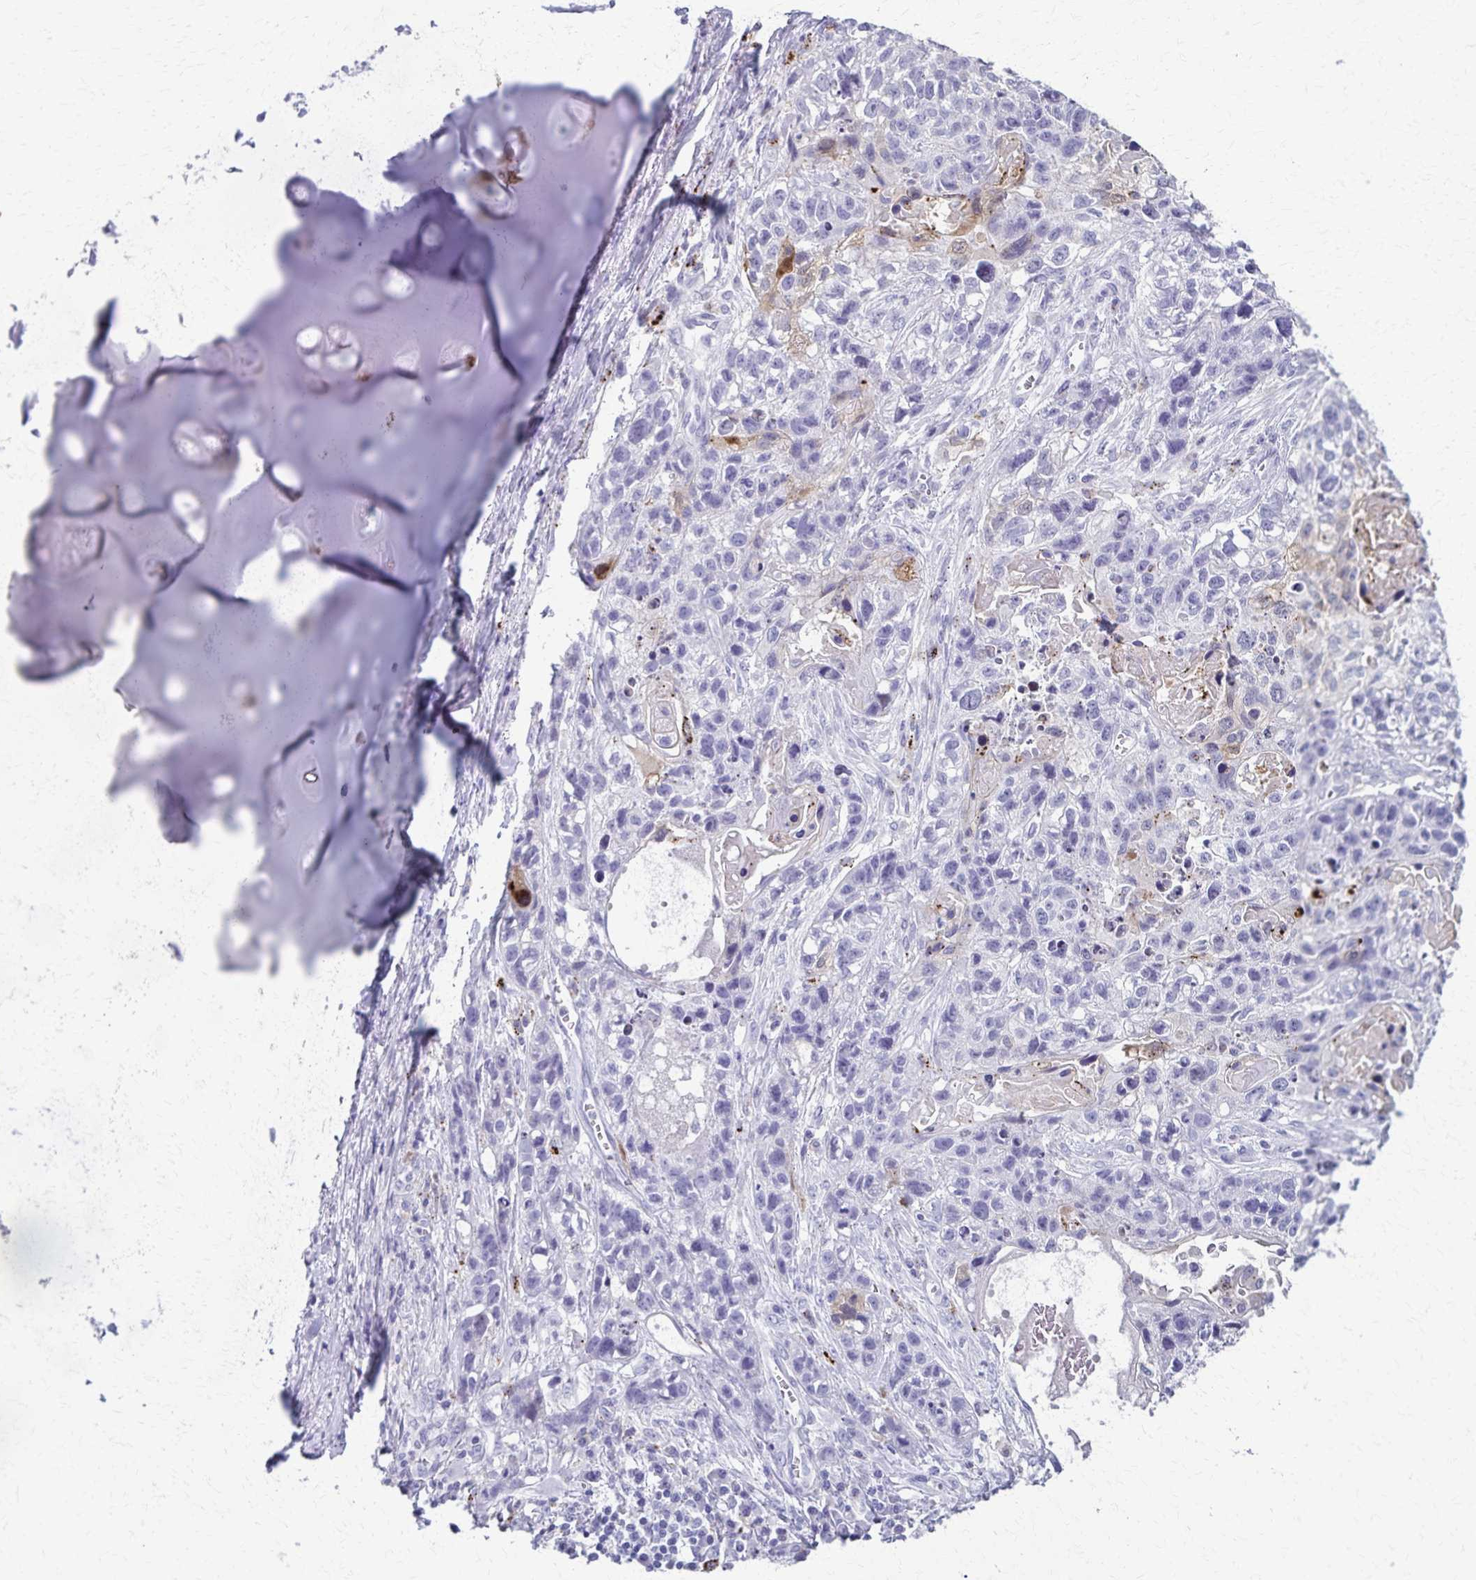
{"staining": {"intensity": "negative", "quantity": "none", "location": "none"}, "tissue": "lung cancer", "cell_type": "Tumor cells", "image_type": "cancer", "snomed": [{"axis": "morphology", "description": "Squamous cell carcinoma, NOS"}, {"axis": "topography", "description": "Lung"}], "caption": "Tumor cells are negative for brown protein staining in lung cancer (squamous cell carcinoma).", "gene": "TMEM60", "patient": {"sex": "male", "age": 74}}